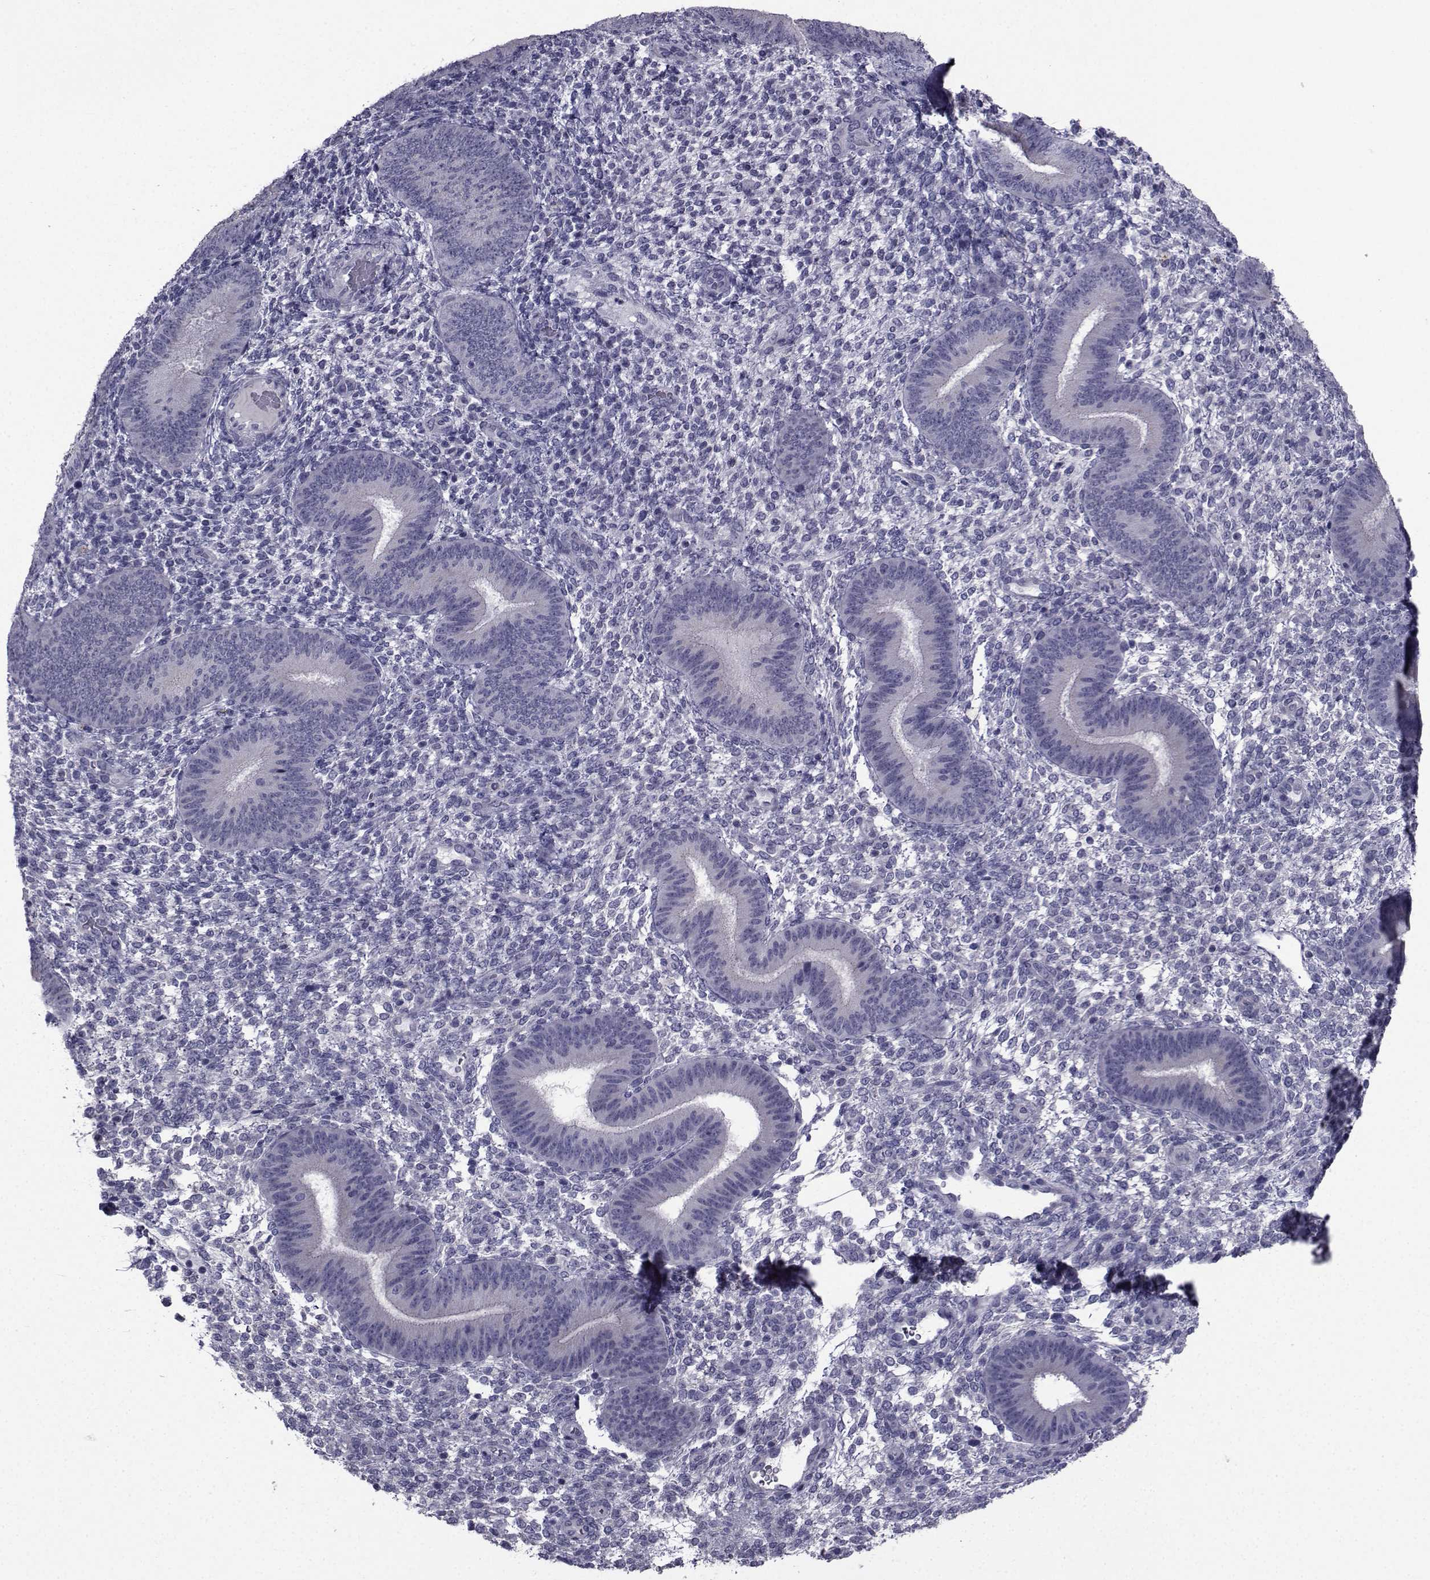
{"staining": {"intensity": "negative", "quantity": "none", "location": "none"}, "tissue": "endometrium", "cell_type": "Cells in endometrial stroma", "image_type": "normal", "snomed": [{"axis": "morphology", "description": "Normal tissue, NOS"}, {"axis": "topography", "description": "Endometrium"}], "caption": "High magnification brightfield microscopy of unremarkable endometrium stained with DAB (3,3'-diaminobenzidine) (brown) and counterstained with hematoxylin (blue): cells in endometrial stroma show no significant expression. (DAB (3,3'-diaminobenzidine) immunohistochemistry visualized using brightfield microscopy, high magnification).", "gene": "CHRNA1", "patient": {"sex": "female", "age": 39}}